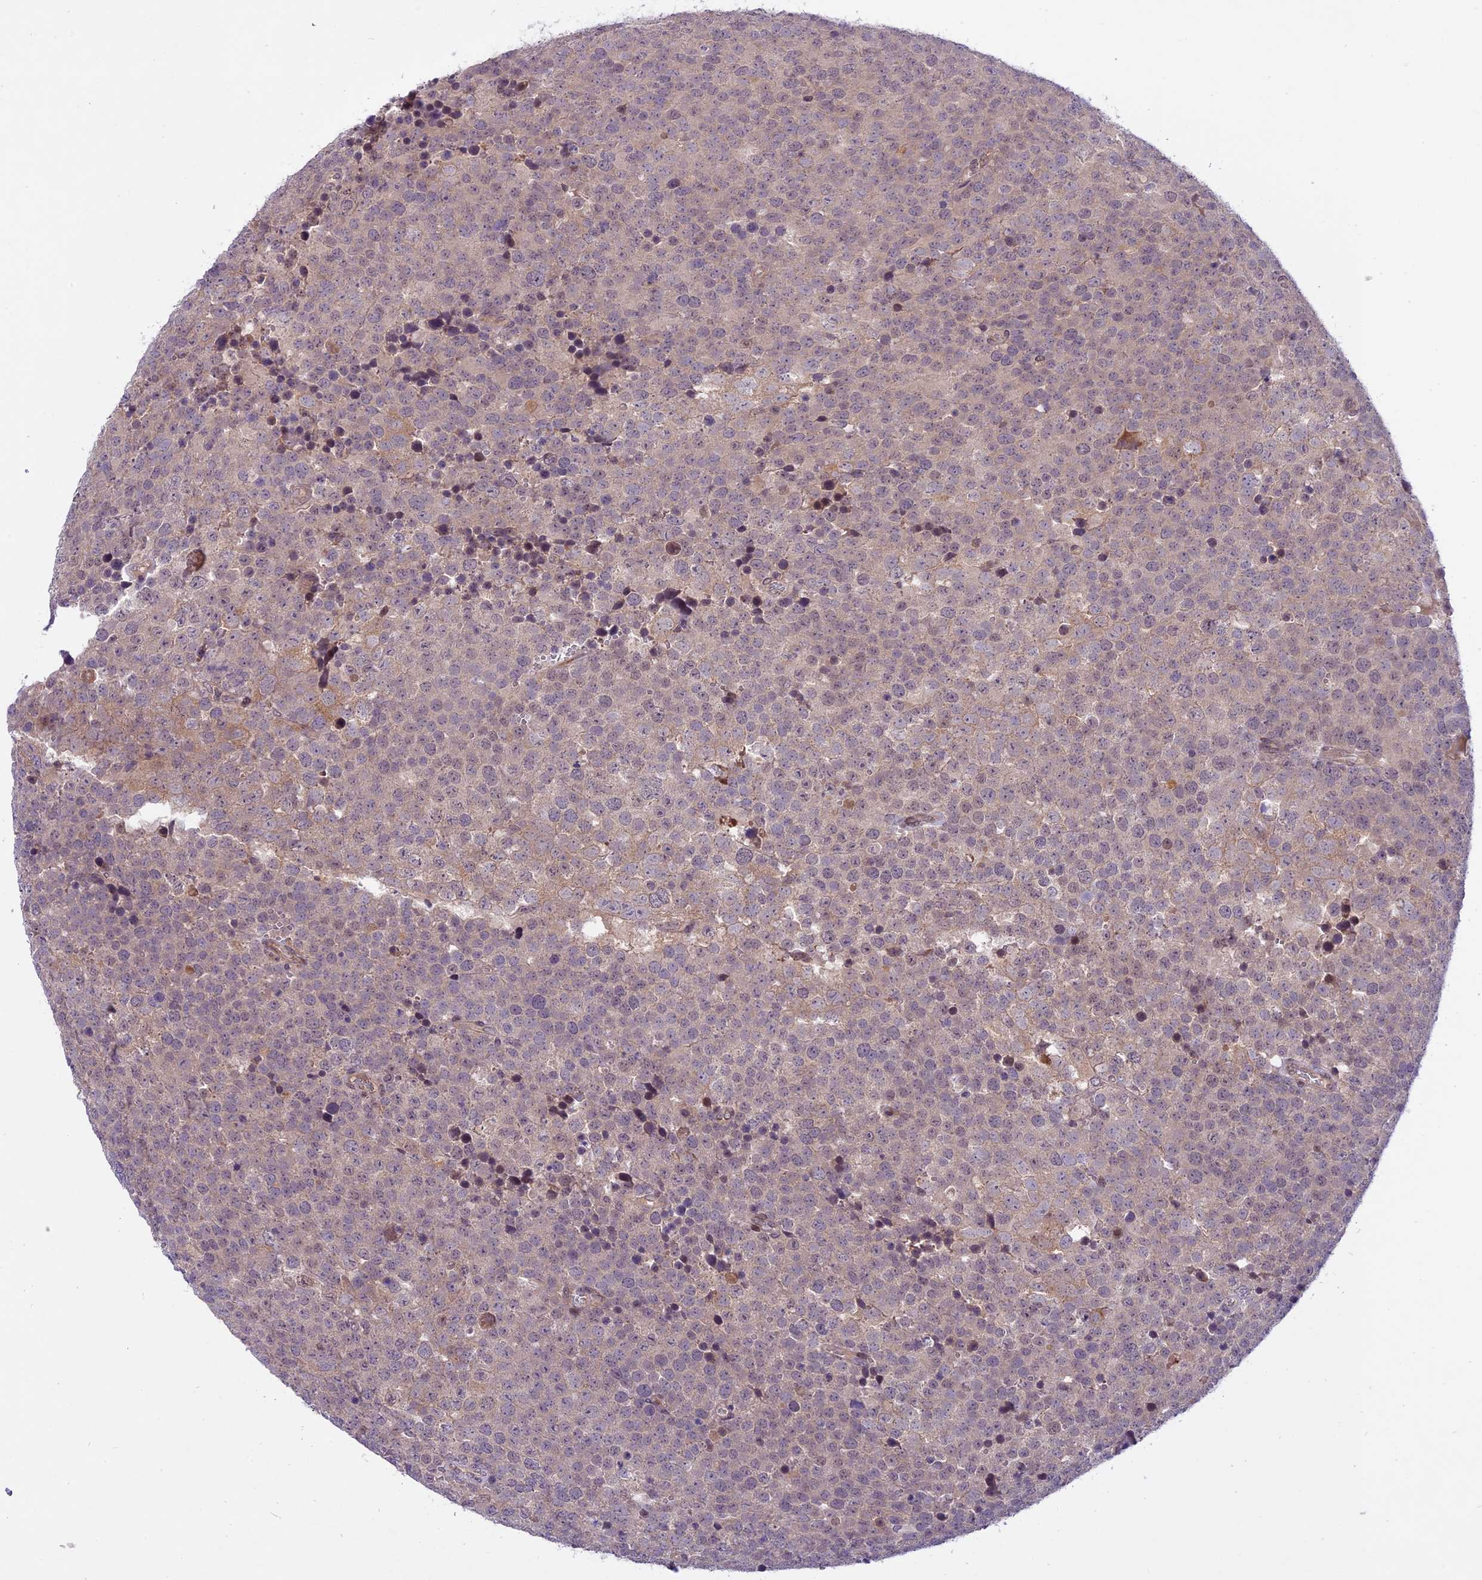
{"staining": {"intensity": "negative", "quantity": "none", "location": "none"}, "tissue": "testis cancer", "cell_type": "Tumor cells", "image_type": "cancer", "snomed": [{"axis": "morphology", "description": "Seminoma, NOS"}, {"axis": "topography", "description": "Testis"}], "caption": "The photomicrograph demonstrates no staining of tumor cells in testis cancer.", "gene": "SPRED1", "patient": {"sex": "male", "age": 71}}